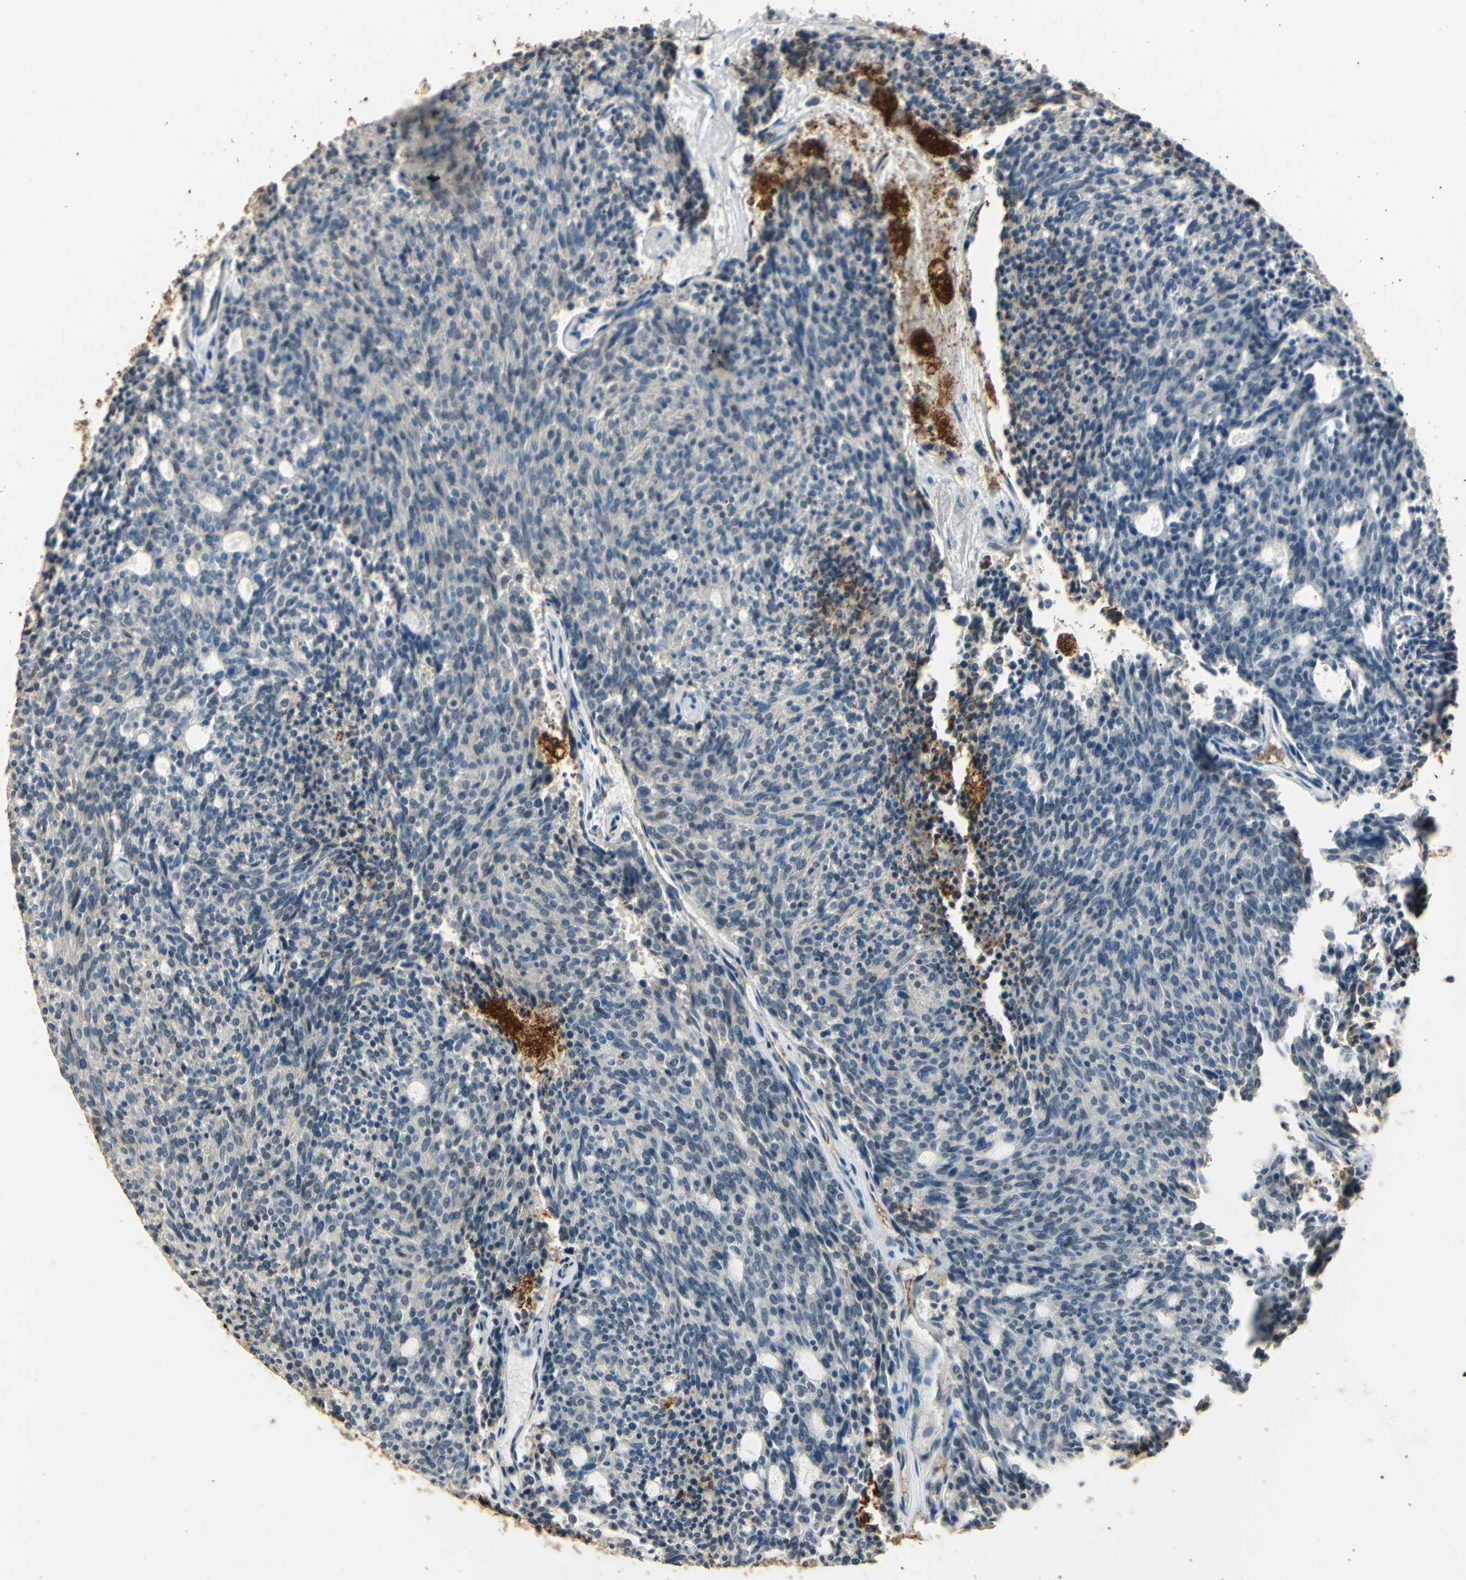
{"staining": {"intensity": "negative", "quantity": "none", "location": "none"}, "tissue": "carcinoid", "cell_type": "Tumor cells", "image_type": "cancer", "snomed": [{"axis": "morphology", "description": "Carcinoid, malignant, NOS"}, {"axis": "topography", "description": "Pancreas"}], "caption": "This histopathology image is of carcinoid stained with IHC to label a protein in brown with the nuclei are counter-stained blue. There is no positivity in tumor cells.", "gene": "ARHGEF17", "patient": {"sex": "female", "age": 54}}